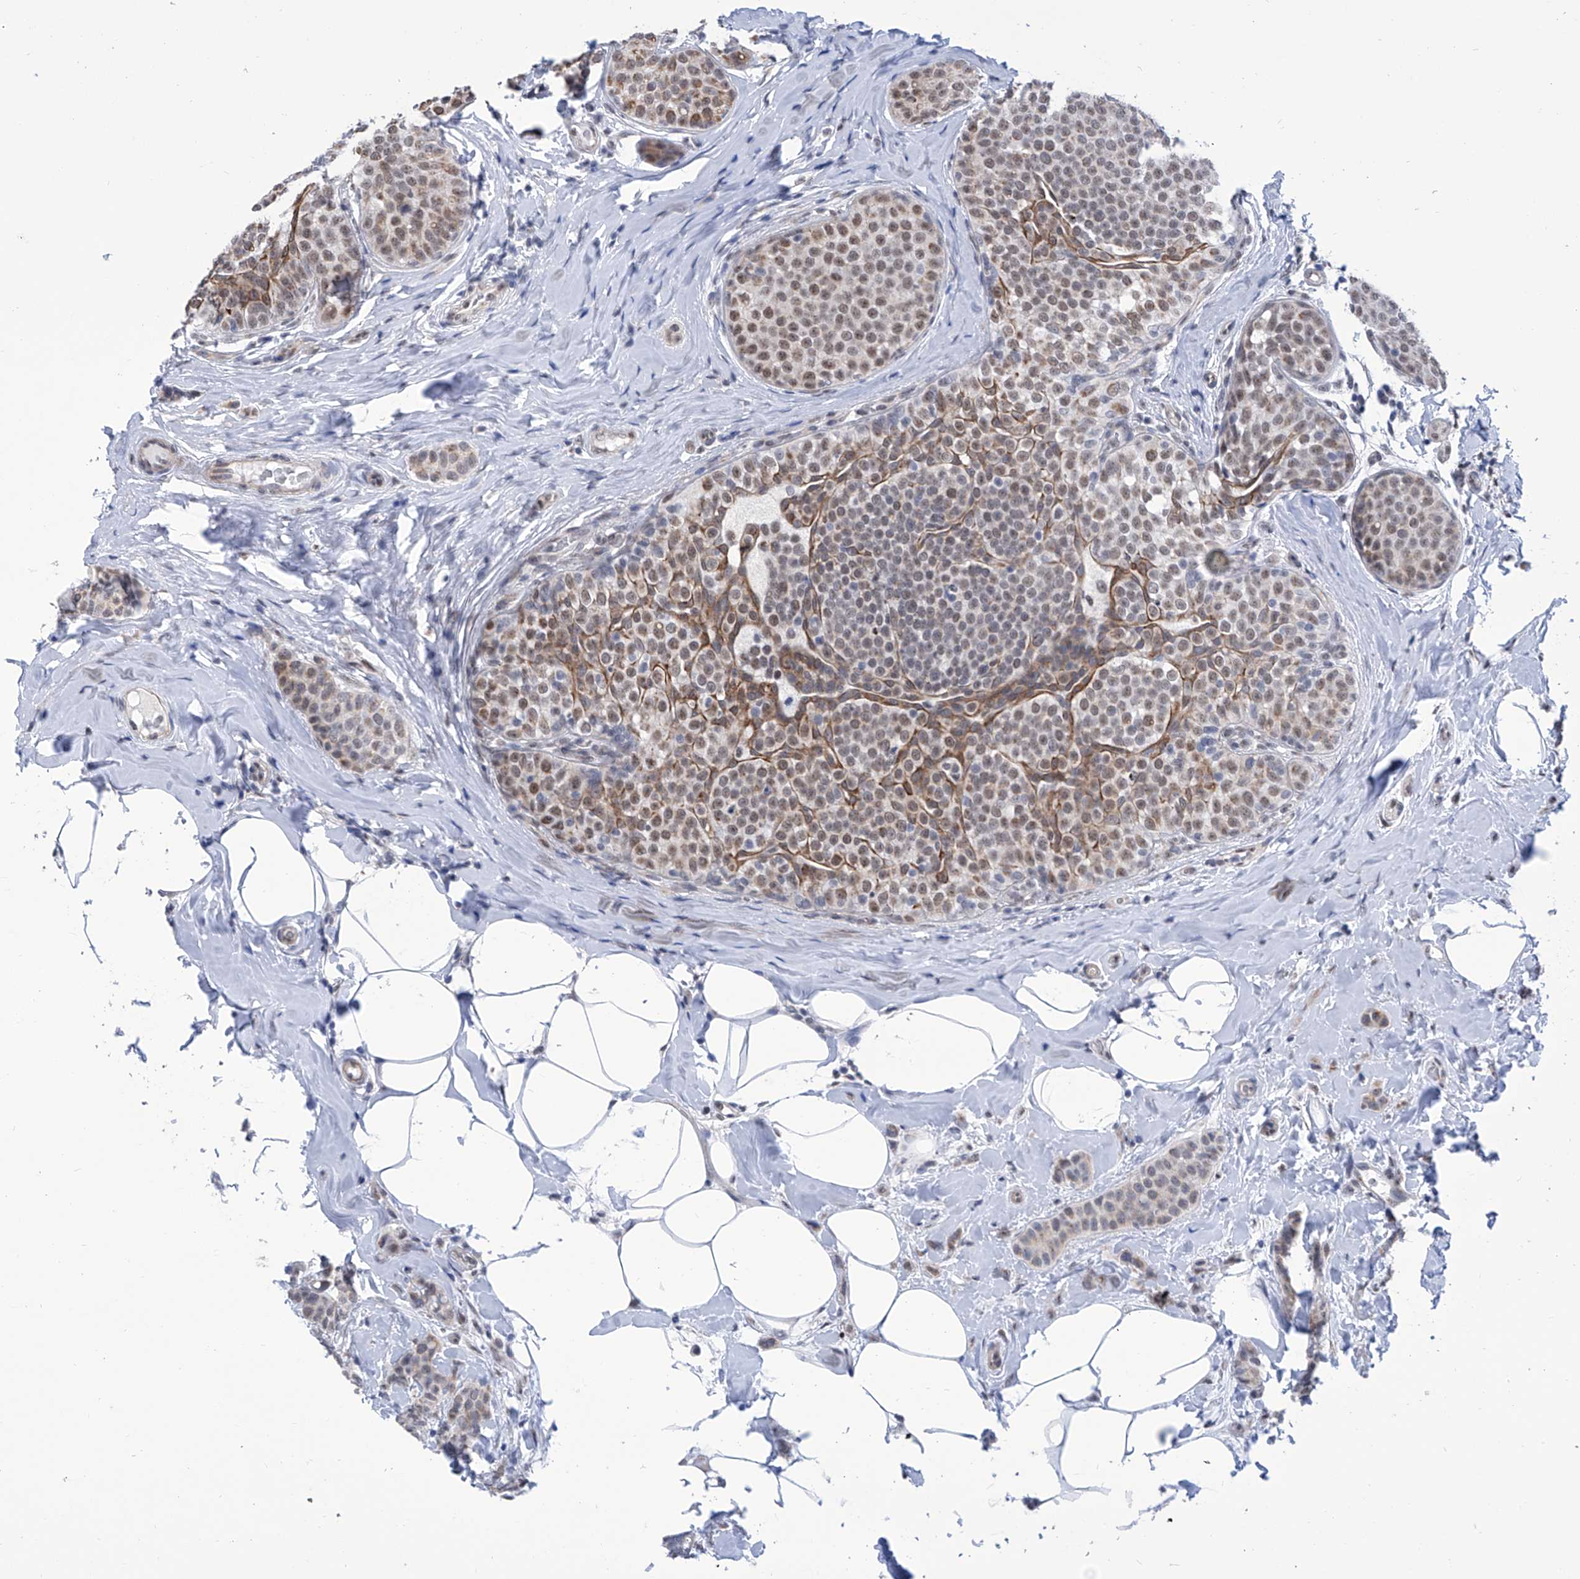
{"staining": {"intensity": "weak", "quantity": "25%-75%", "location": "cytoplasmic/membranous,nuclear"}, "tissue": "breast cancer", "cell_type": "Tumor cells", "image_type": "cancer", "snomed": [{"axis": "morphology", "description": "Lobular carcinoma, in situ"}, {"axis": "morphology", "description": "Lobular carcinoma"}, {"axis": "topography", "description": "Breast"}], "caption": "An IHC photomicrograph of tumor tissue is shown. Protein staining in brown labels weak cytoplasmic/membranous and nuclear positivity in breast lobular carcinoma in situ within tumor cells. Ihc stains the protein of interest in brown and the nuclei are stained blue.", "gene": "SART1", "patient": {"sex": "female", "age": 41}}